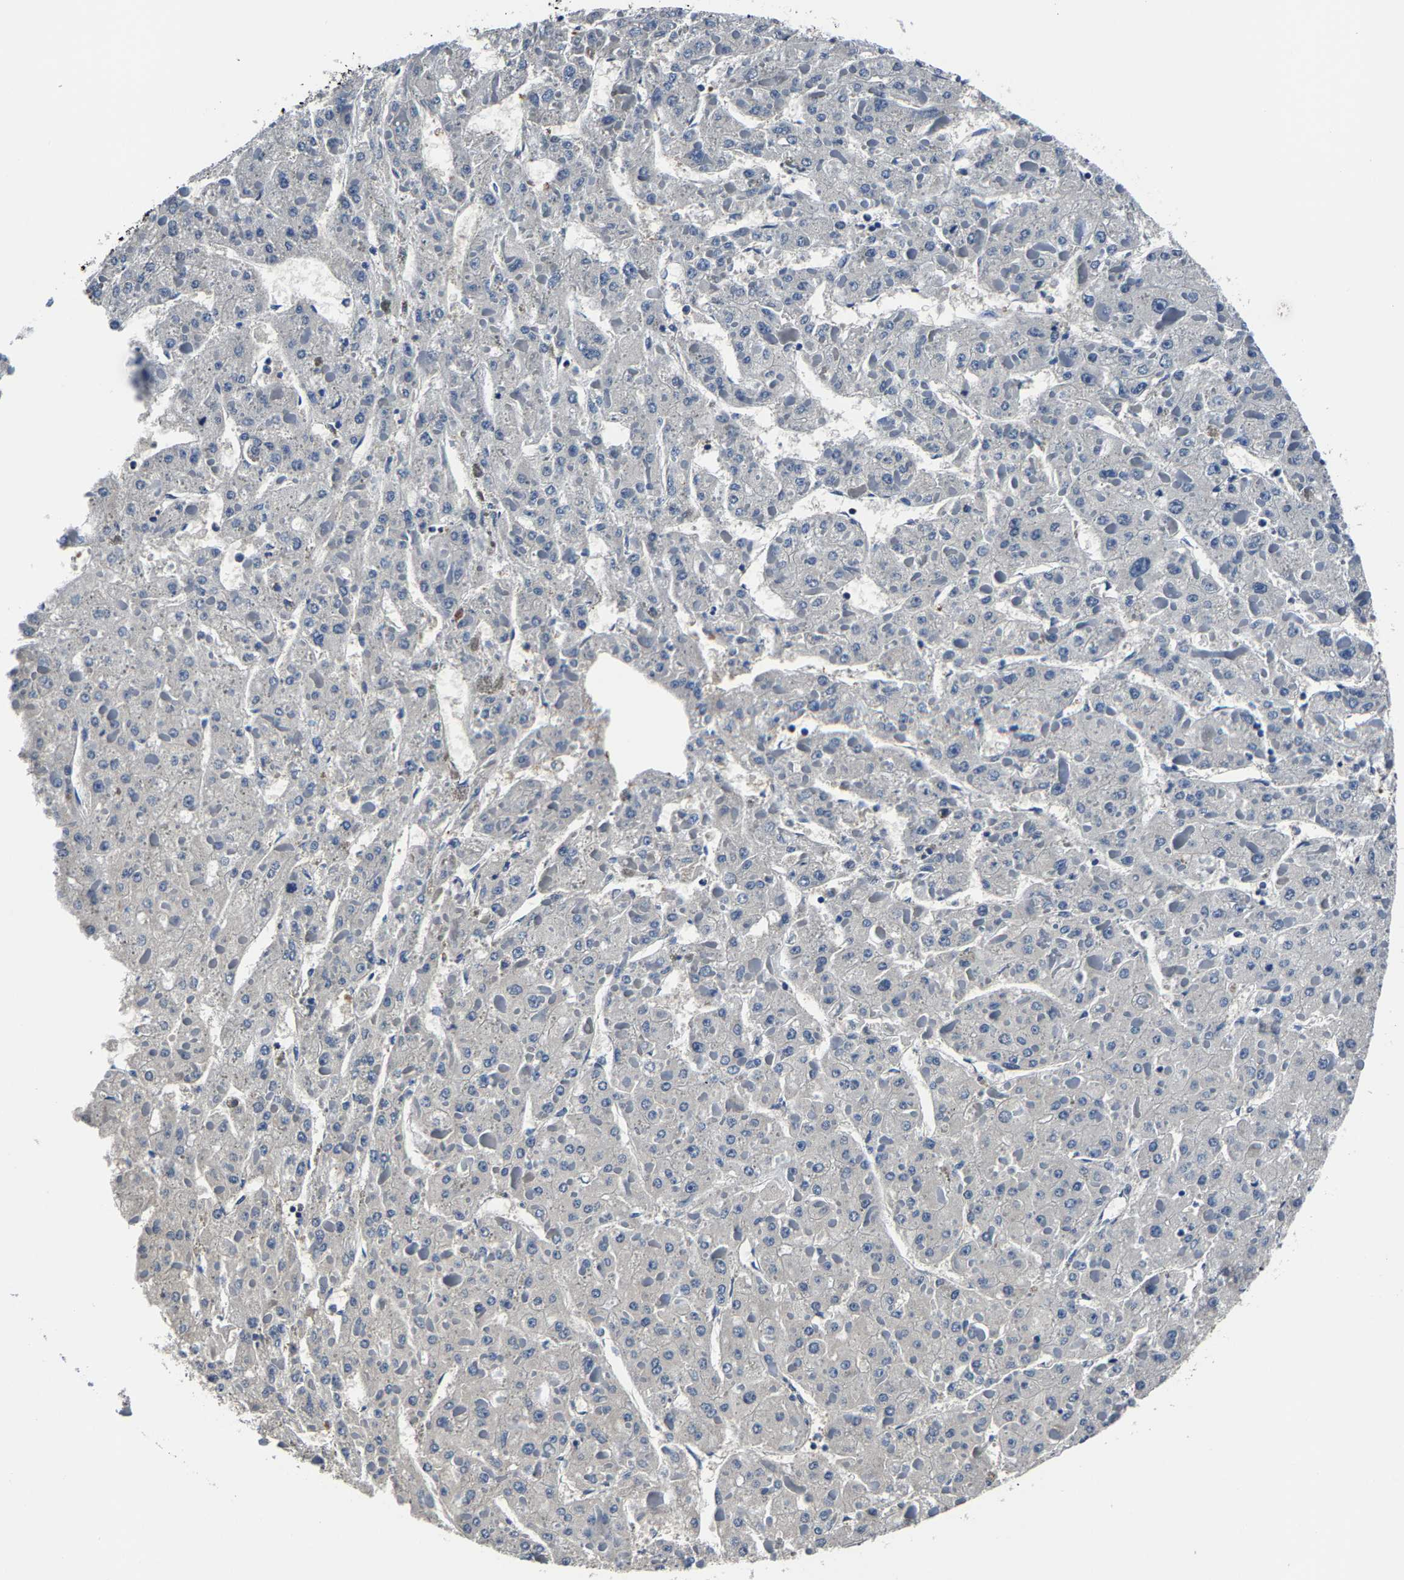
{"staining": {"intensity": "negative", "quantity": "none", "location": "none"}, "tissue": "liver cancer", "cell_type": "Tumor cells", "image_type": "cancer", "snomed": [{"axis": "morphology", "description": "Carcinoma, Hepatocellular, NOS"}, {"axis": "topography", "description": "Liver"}], "caption": "High power microscopy photomicrograph of an IHC micrograph of hepatocellular carcinoma (liver), revealing no significant positivity in tumor cells.", "gene": "ALDOB", "patient": {"sex": "female", "age": 73}}